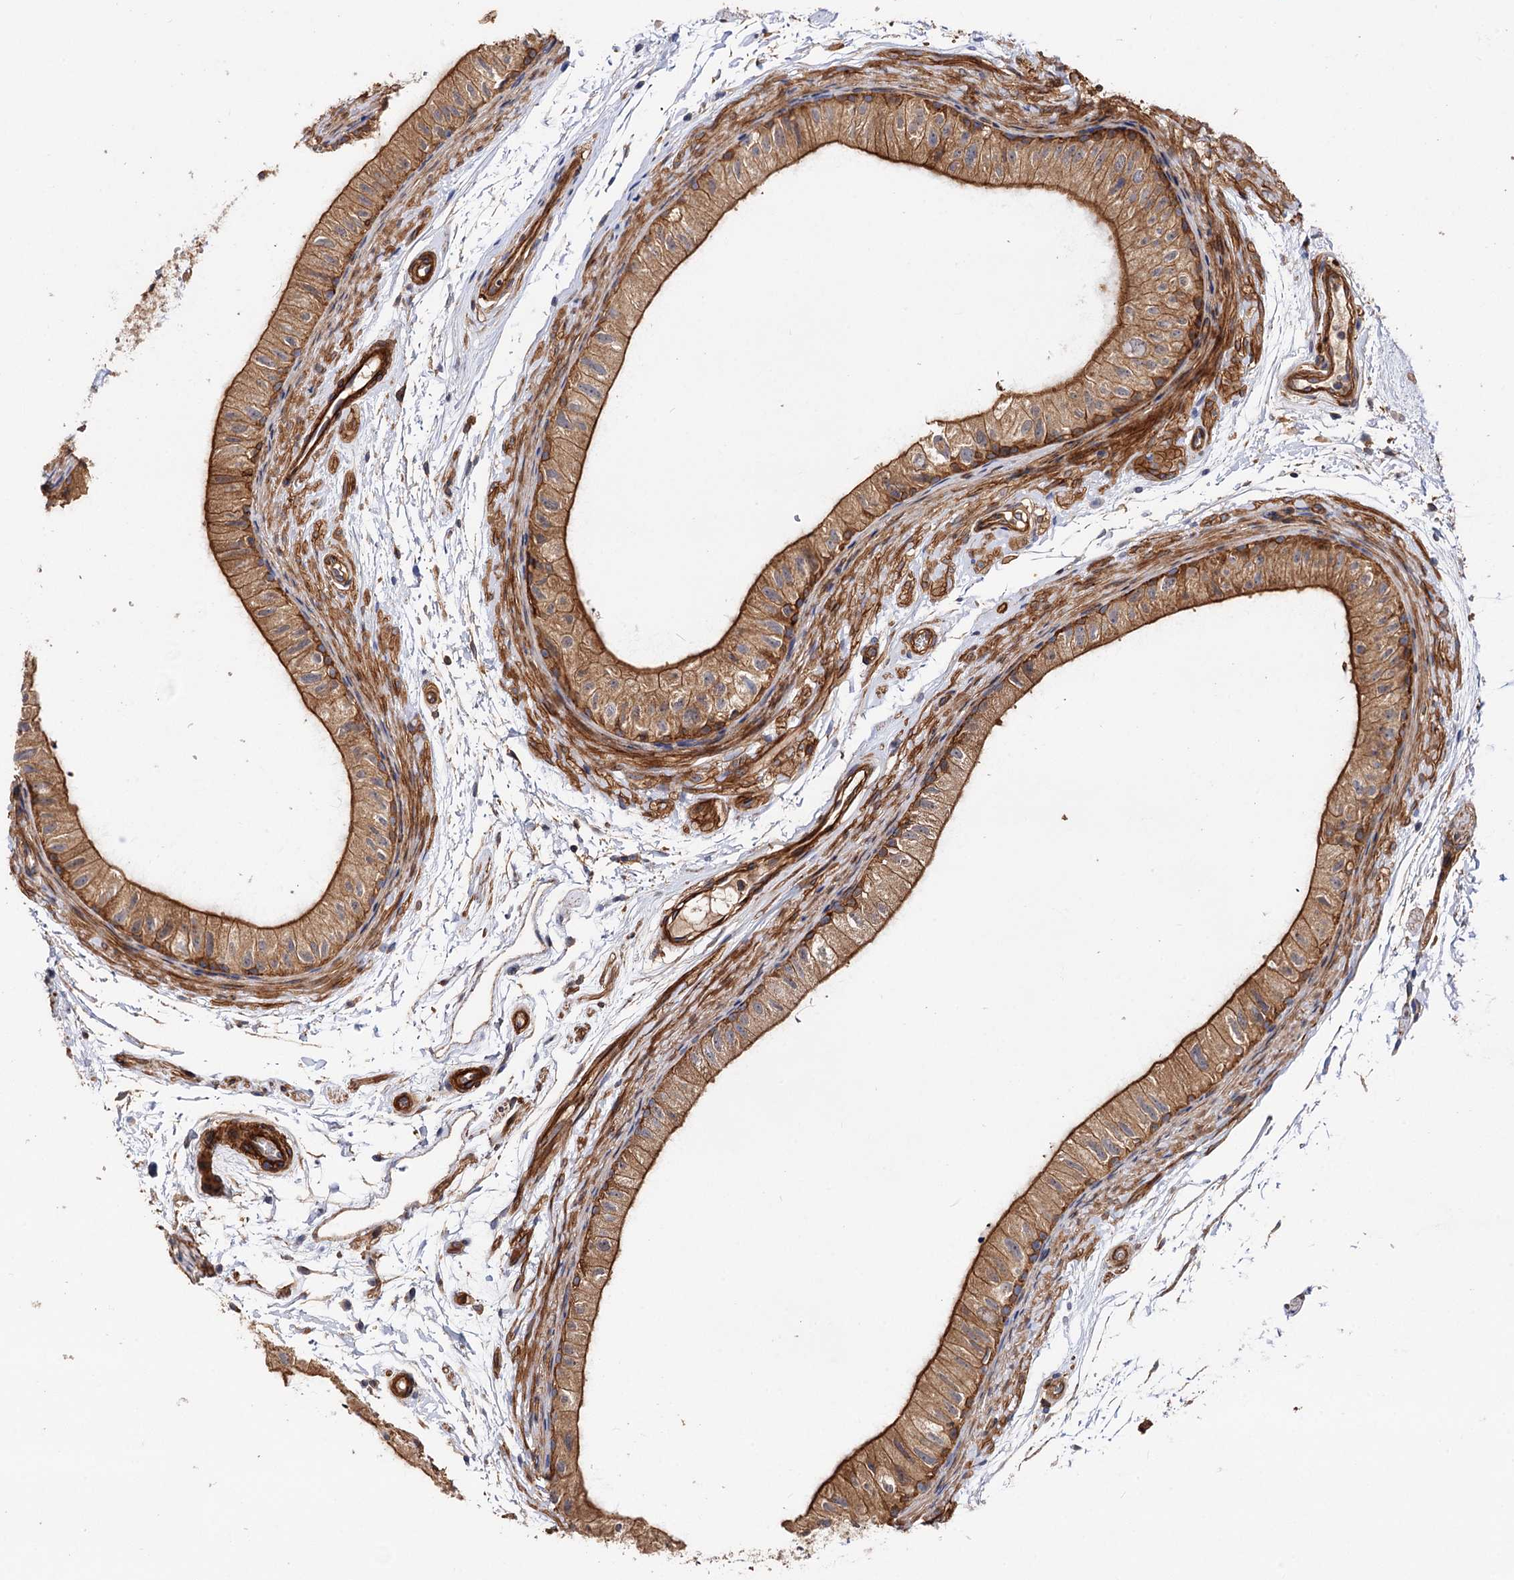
{"staining": {"intensity": "moderate", "quantity": ">75%", "location": "cytoplasmic/membranous"}, "tissue": "epididymis", "cell_type": "Glandular cells", "image_type": "normal", "snomed": [{"axis": "morphology", "description": "Normal tissue, NOS"}, {"axis": "topography", "description": "Epididymis"}], "caption": "A medium amount of moderate cytoplasmic/membranous positivity is present in approximately >75% of glandular cells in unremarkable epididymis.", "gene": "CSAD", "patient": {"sex": "male", "age": 50}}